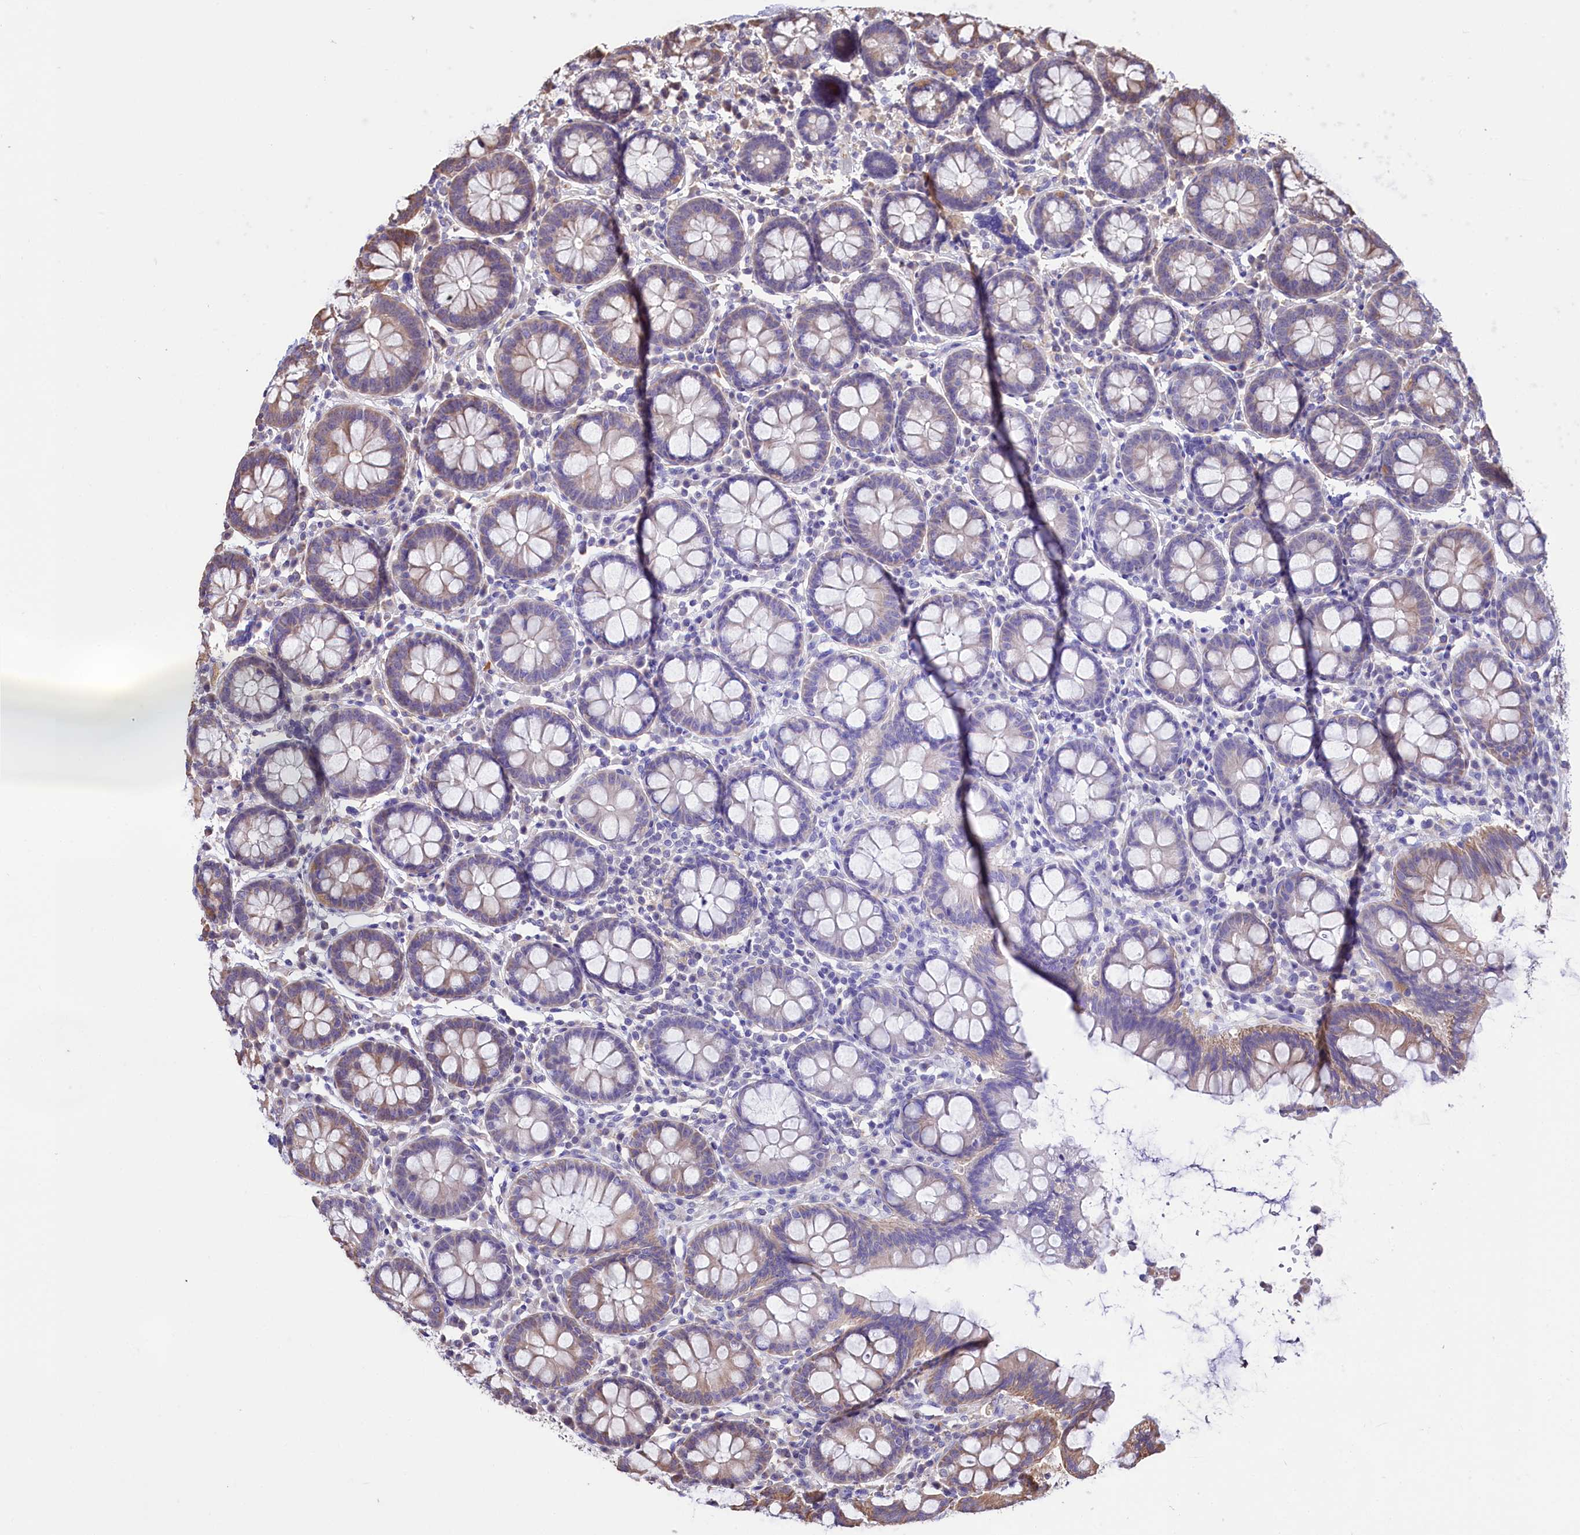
{"staining": {"intensity": "weak", "quantity": "25%-75%", "location": "cytoplasmic/membranous"}, "tissue": "colon", "cell_type": "Endothelial cells", "image_type": "normal", "snomed": [{"axis": "morphology", "description": "Normal tissue, NOS"}, {"axis": "topography", "description": "Colon"}], "caption": "Brown immunohistochemical staining in benign human colon reveals weak cytoplasmic/membranous expression in about 25%-75% of endothelial cells.", "gene": "RPUSD3", "patient": {"sex": "female", "age": 79}}